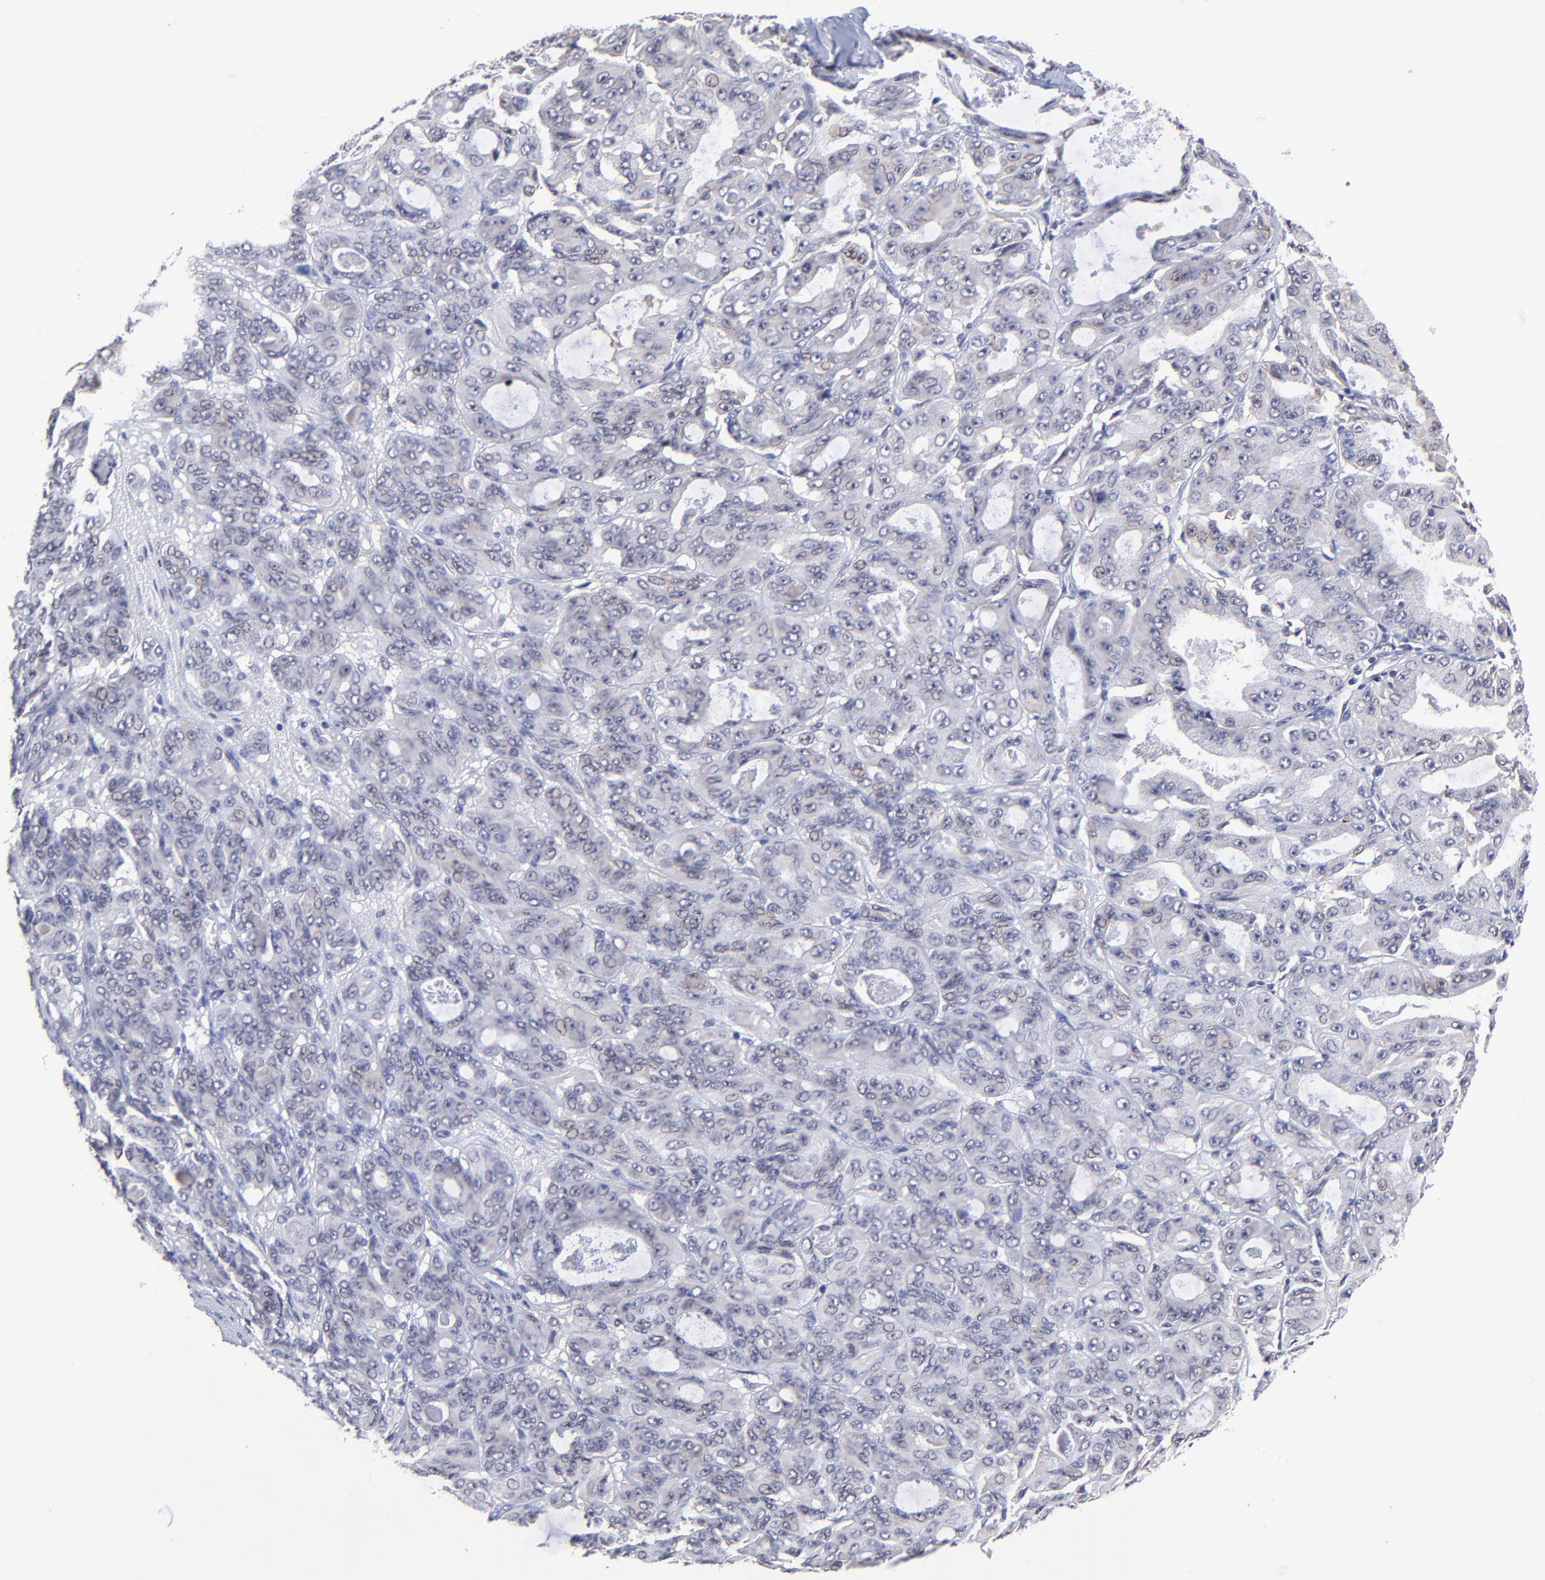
{"staining": {"intensity": "negative", "quantity": "none", "location": "none"}, "tissue": "ovarian cancer", "cell_type": "Tumor cells", "image_type": "cancer", "snomed": [{"axis": "morphology", "description": "Carcinoma, endometroid"}, {"axis": "topography", "description": "Ovary"}], "caption": "This is an IHC histopathology image of ovarian endometroid carcinoma. There is no expression in tumor cells.", "gene": "ZNF747", "patient": {"sex": "female", "age": 61}}